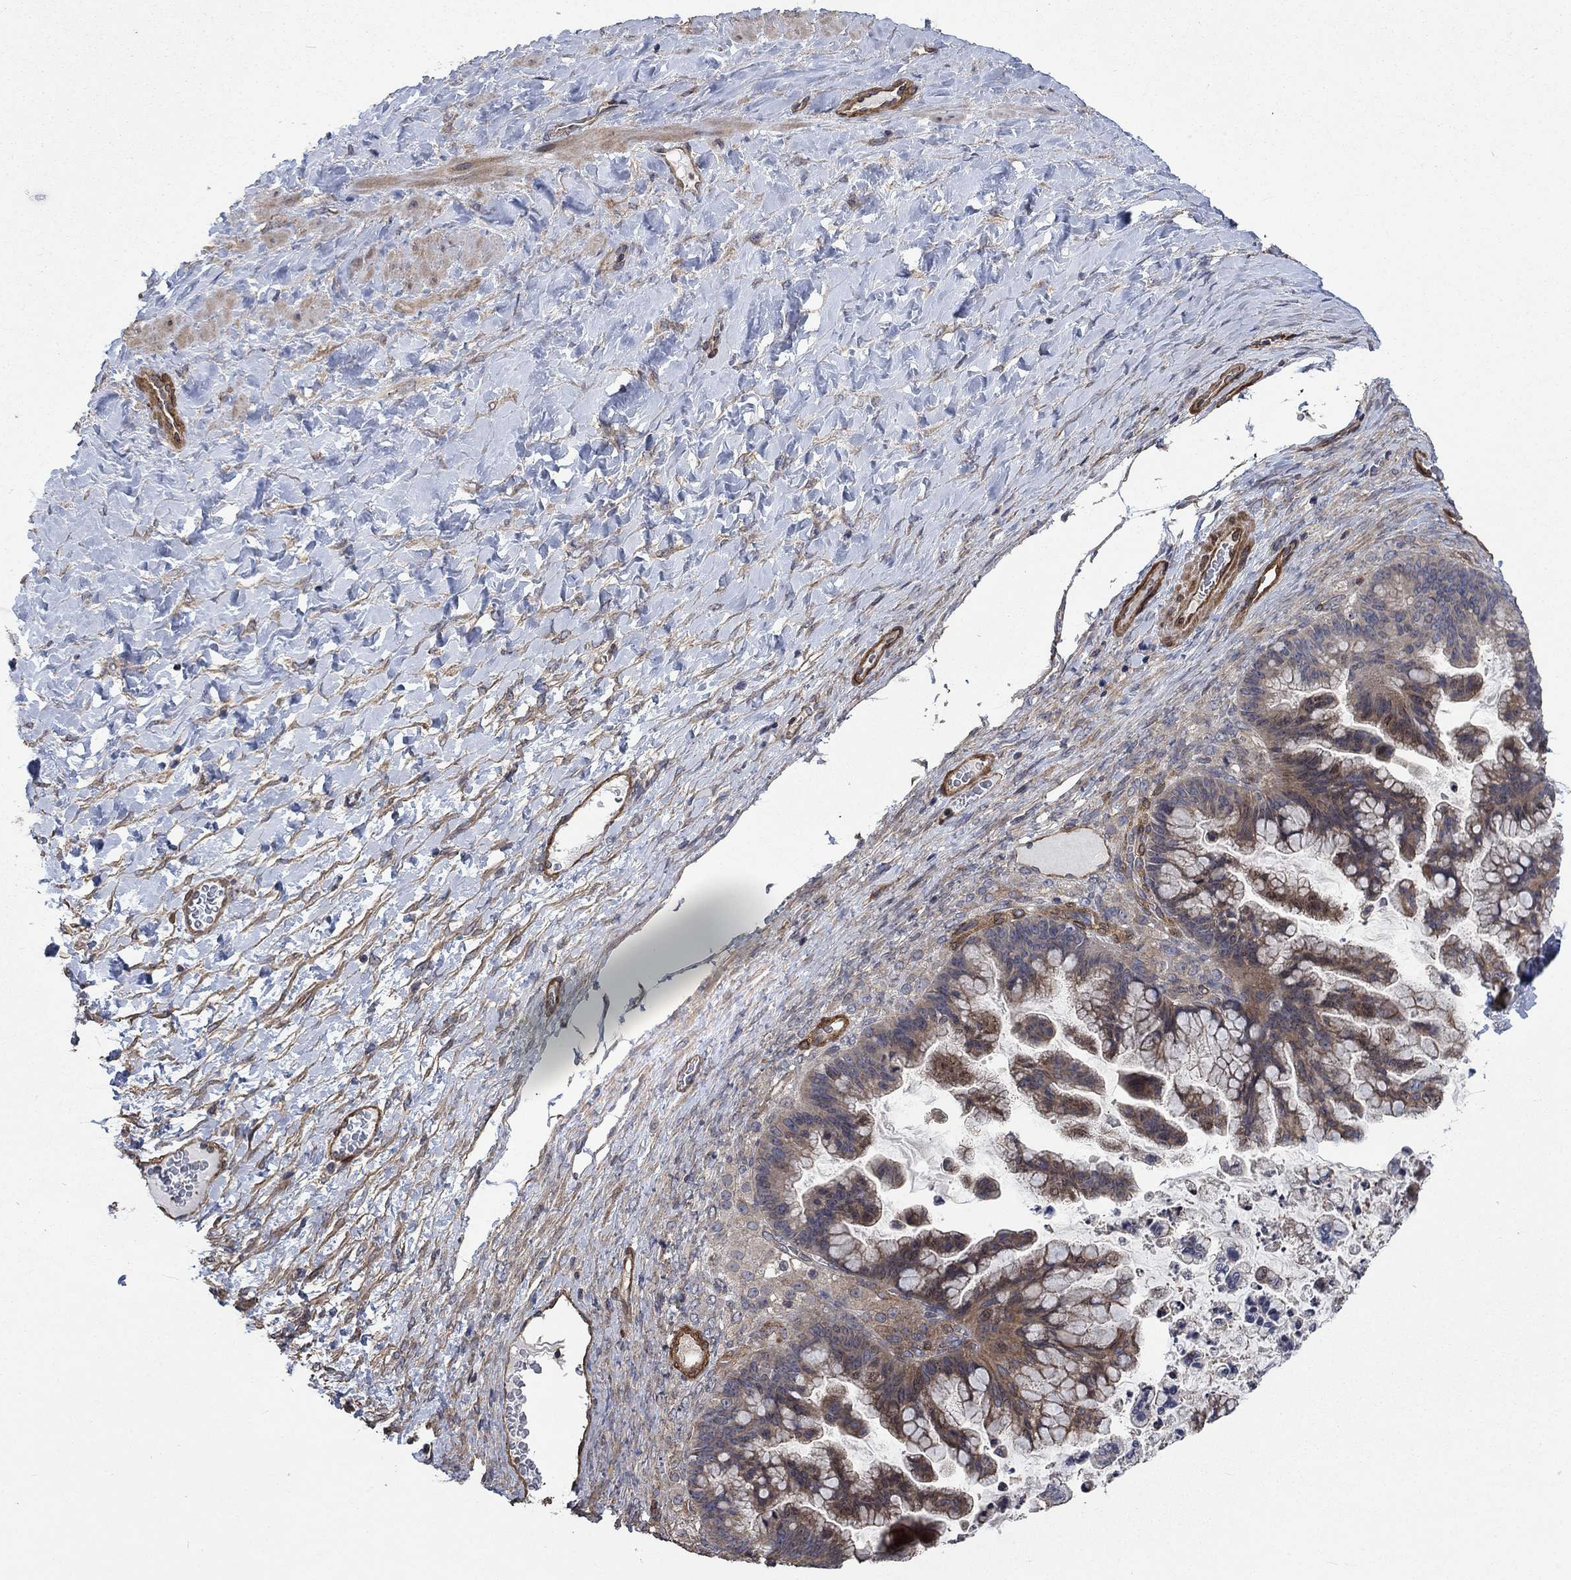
{"staining": {"intensity": "moderate", "quantity": "25%-75%", "location": "cytoplasmic/membranous"}, "tissue": "ovarian cancer", "cell_type": "Tumor cells", "image_type": "cancer", "snomed": [{"axis": "morphology", "description": "Cystadenocarcinoma, mucinous, NOS"}, {"axis": "topography", "description": "Ovary"}], "caption": "A medium amount of moderate cytoplasmic/membranous staining is seen in about 25%-75% of tumor cells in ovarian cancer (mucinous cystadenocarcinoma) tissue. (Stains: DAB in brown, nuclei in blue, Microscopy: brightfield microscopy at high magnification).", "gene": "PDE3A", "patient": {"sex": "female", "age": 67}}